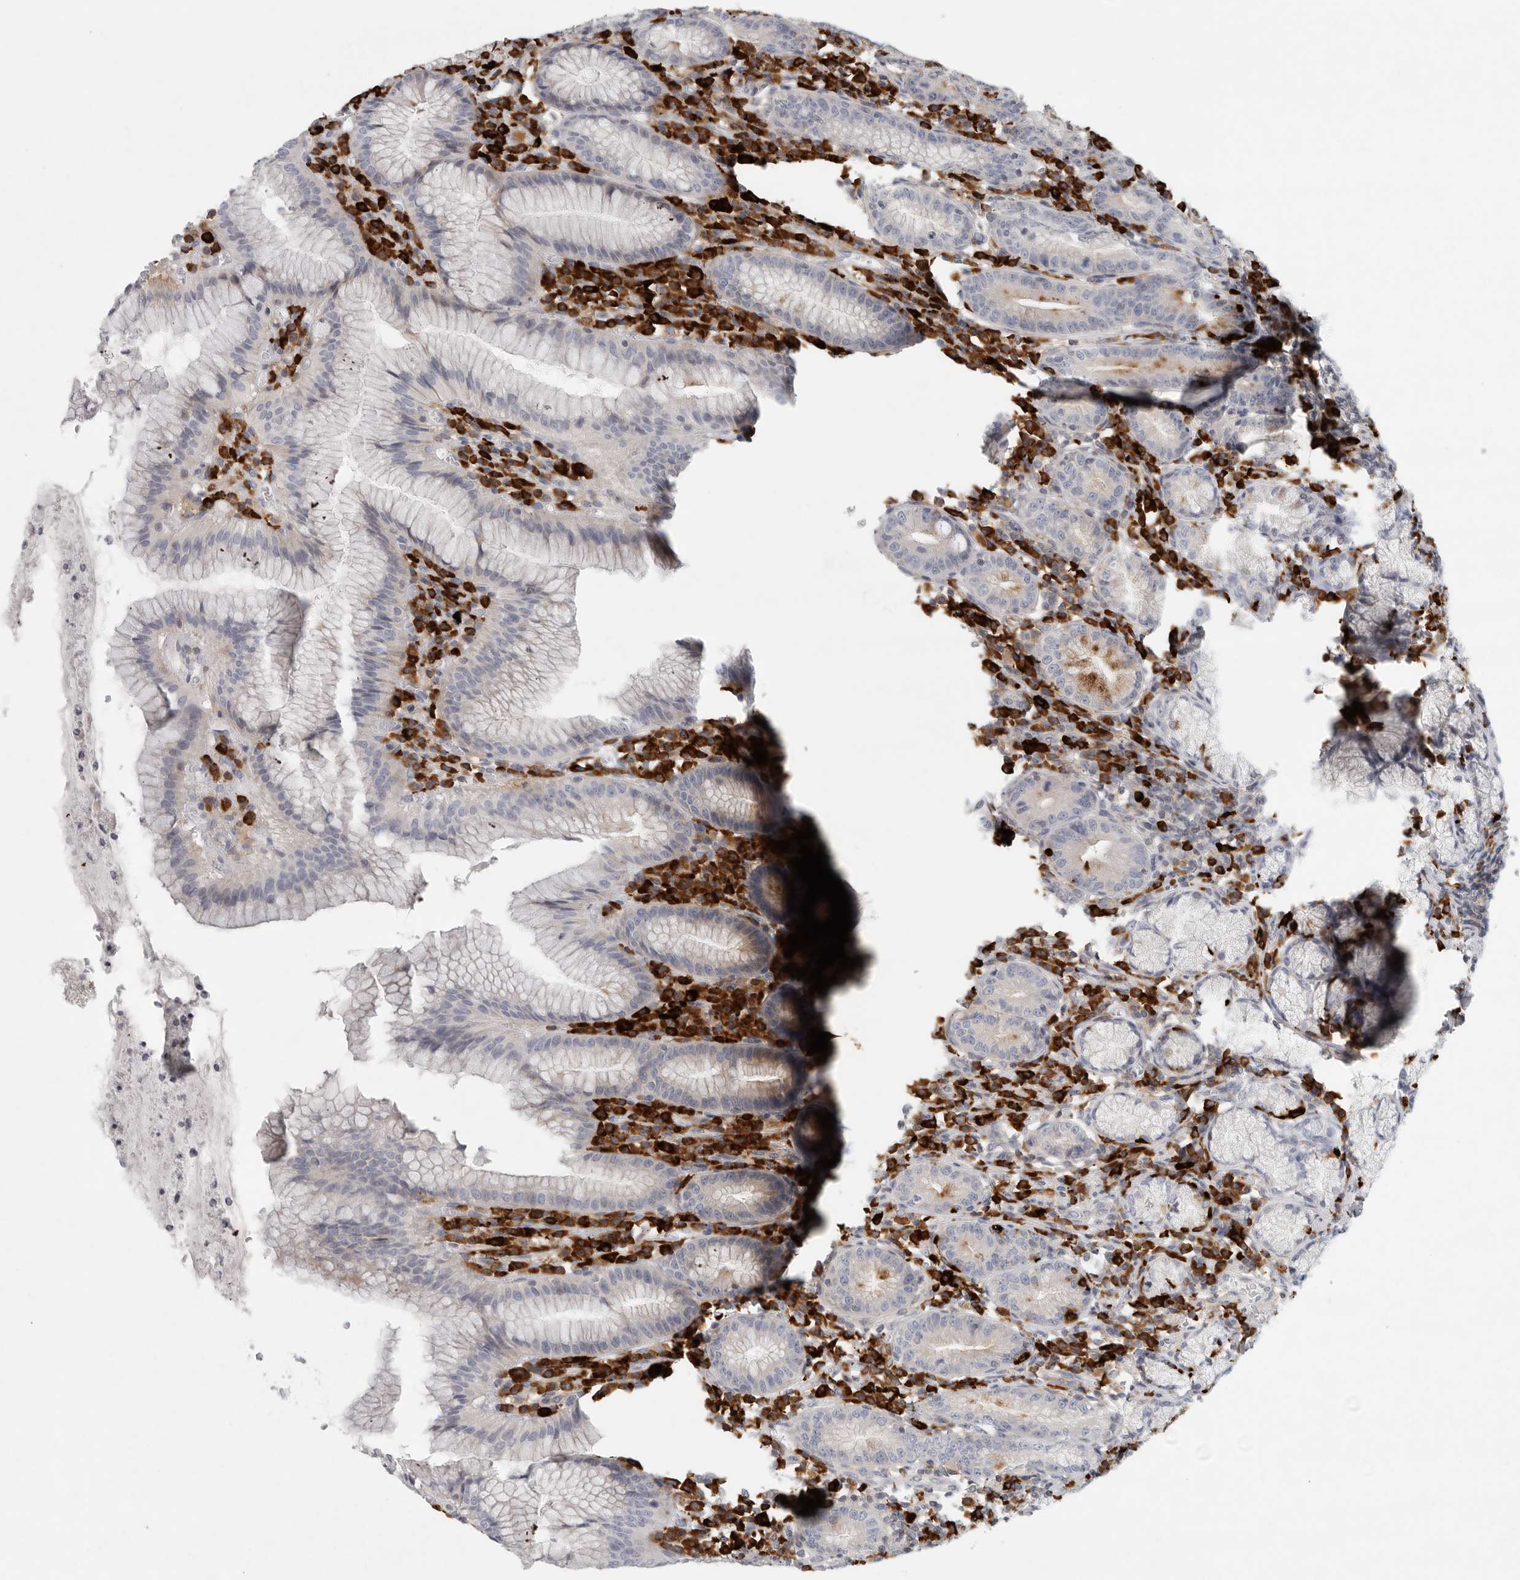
{"staining": {"intensity": "negative", "quantity": "none", "location": "none"}, "tissue": "stomach", "cell_type": "Glandular cells", "image_type": "normal", "snomed": [{"axis": "morphology", "description": "Normal tissue, NOS"}, {"axis": "topography", "description": "Stomach"}], "caption": "The image exhibits no staining of glandular cells in benign stomach.", "gene": "TMEM69", "patient": {"sex": "male", "age": 55}}